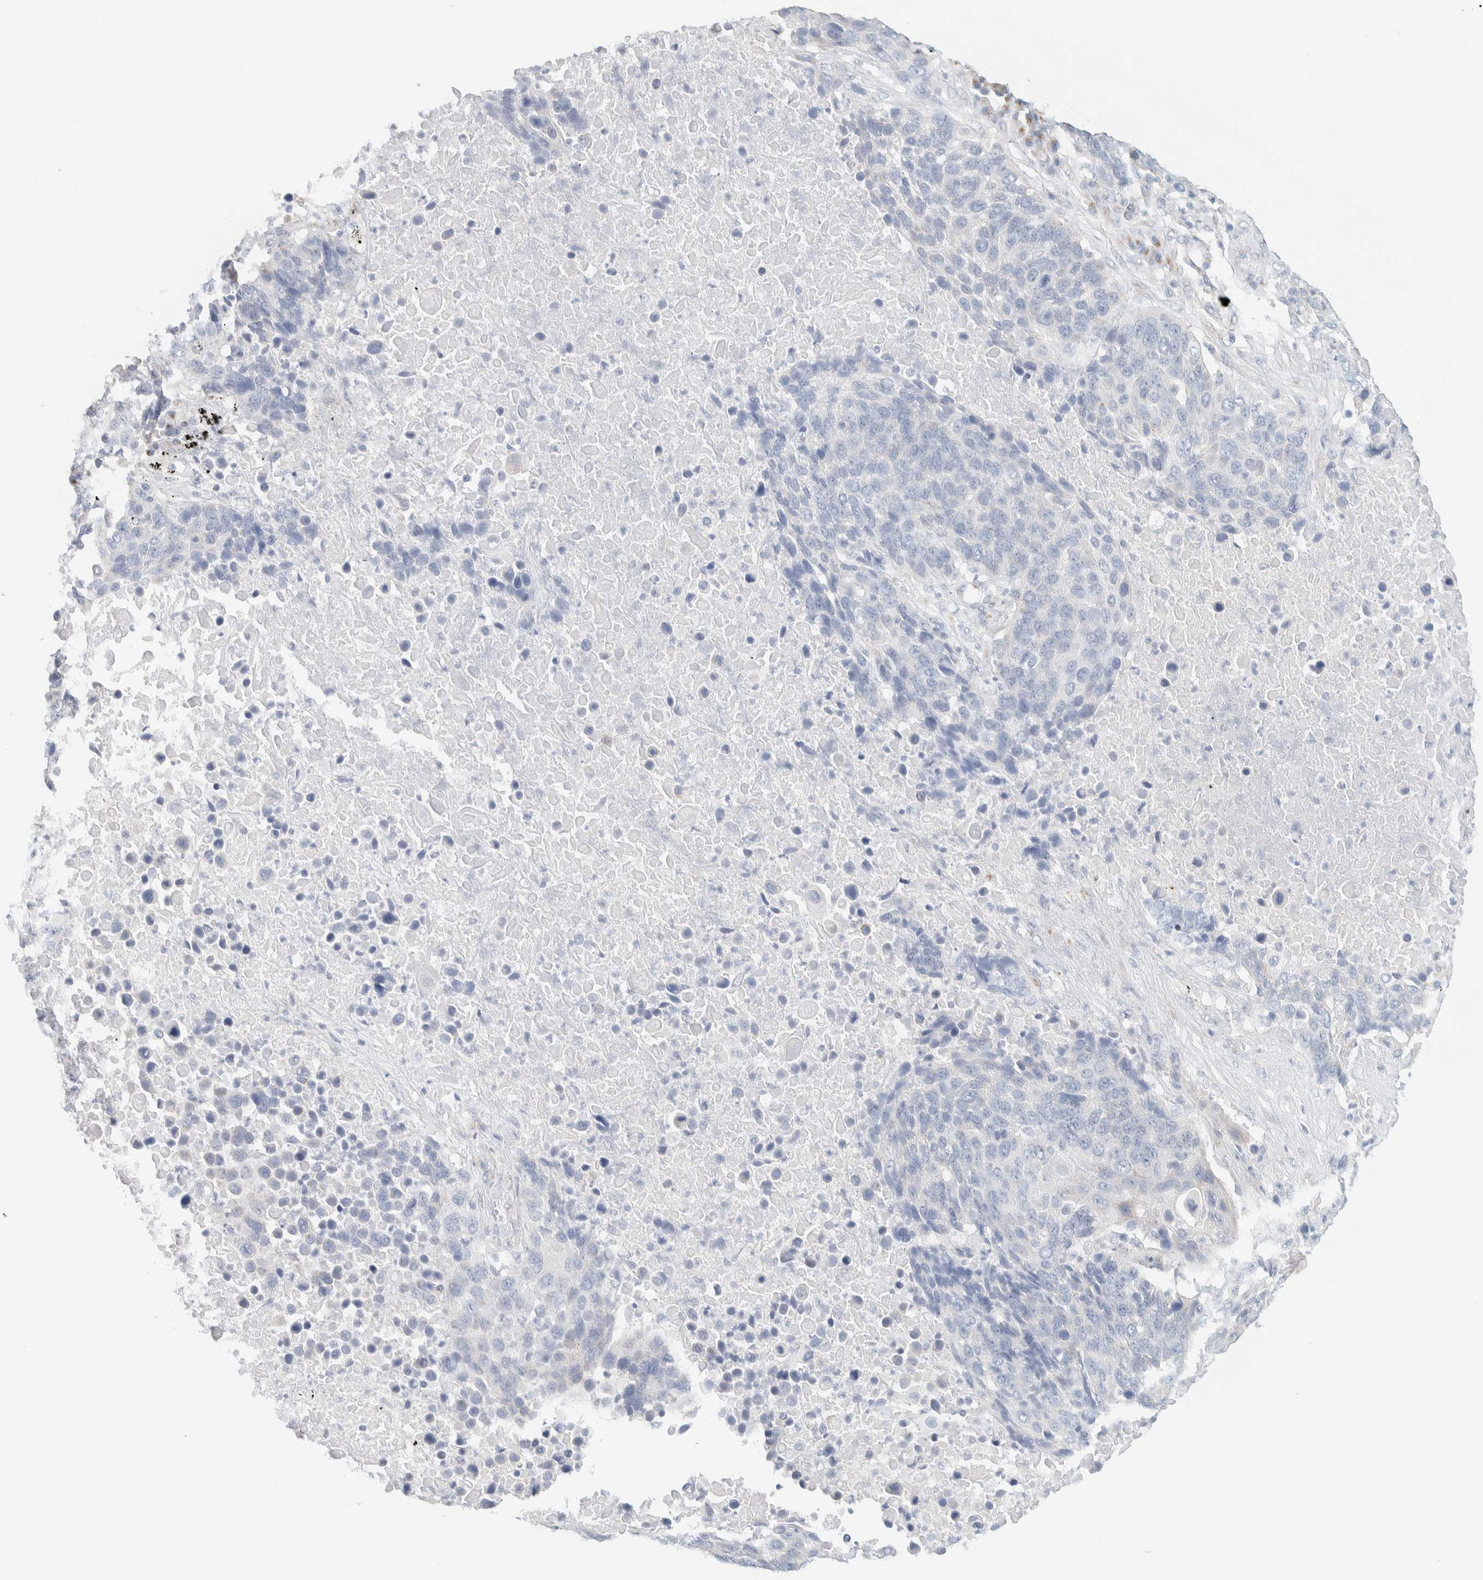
{"staining": {"intensity": "negative", "quantity": "none", "location": "none"}, "tissue": "lung cancer", "cell_type": "Tumor cells", "image_type": "cancer", "snomed": [{"axis": "morphology", "description": "Squamous cell carcinoma, NOS"}, {"axis": "topography", "description": "Lung"}], "caption": "This is an immunohistochemistry (IHC) micrograph of lung cancer. There is no staining in tumor cells.", "gene": "SPNS3", "patient": {"sex": "male", "age": 66}}